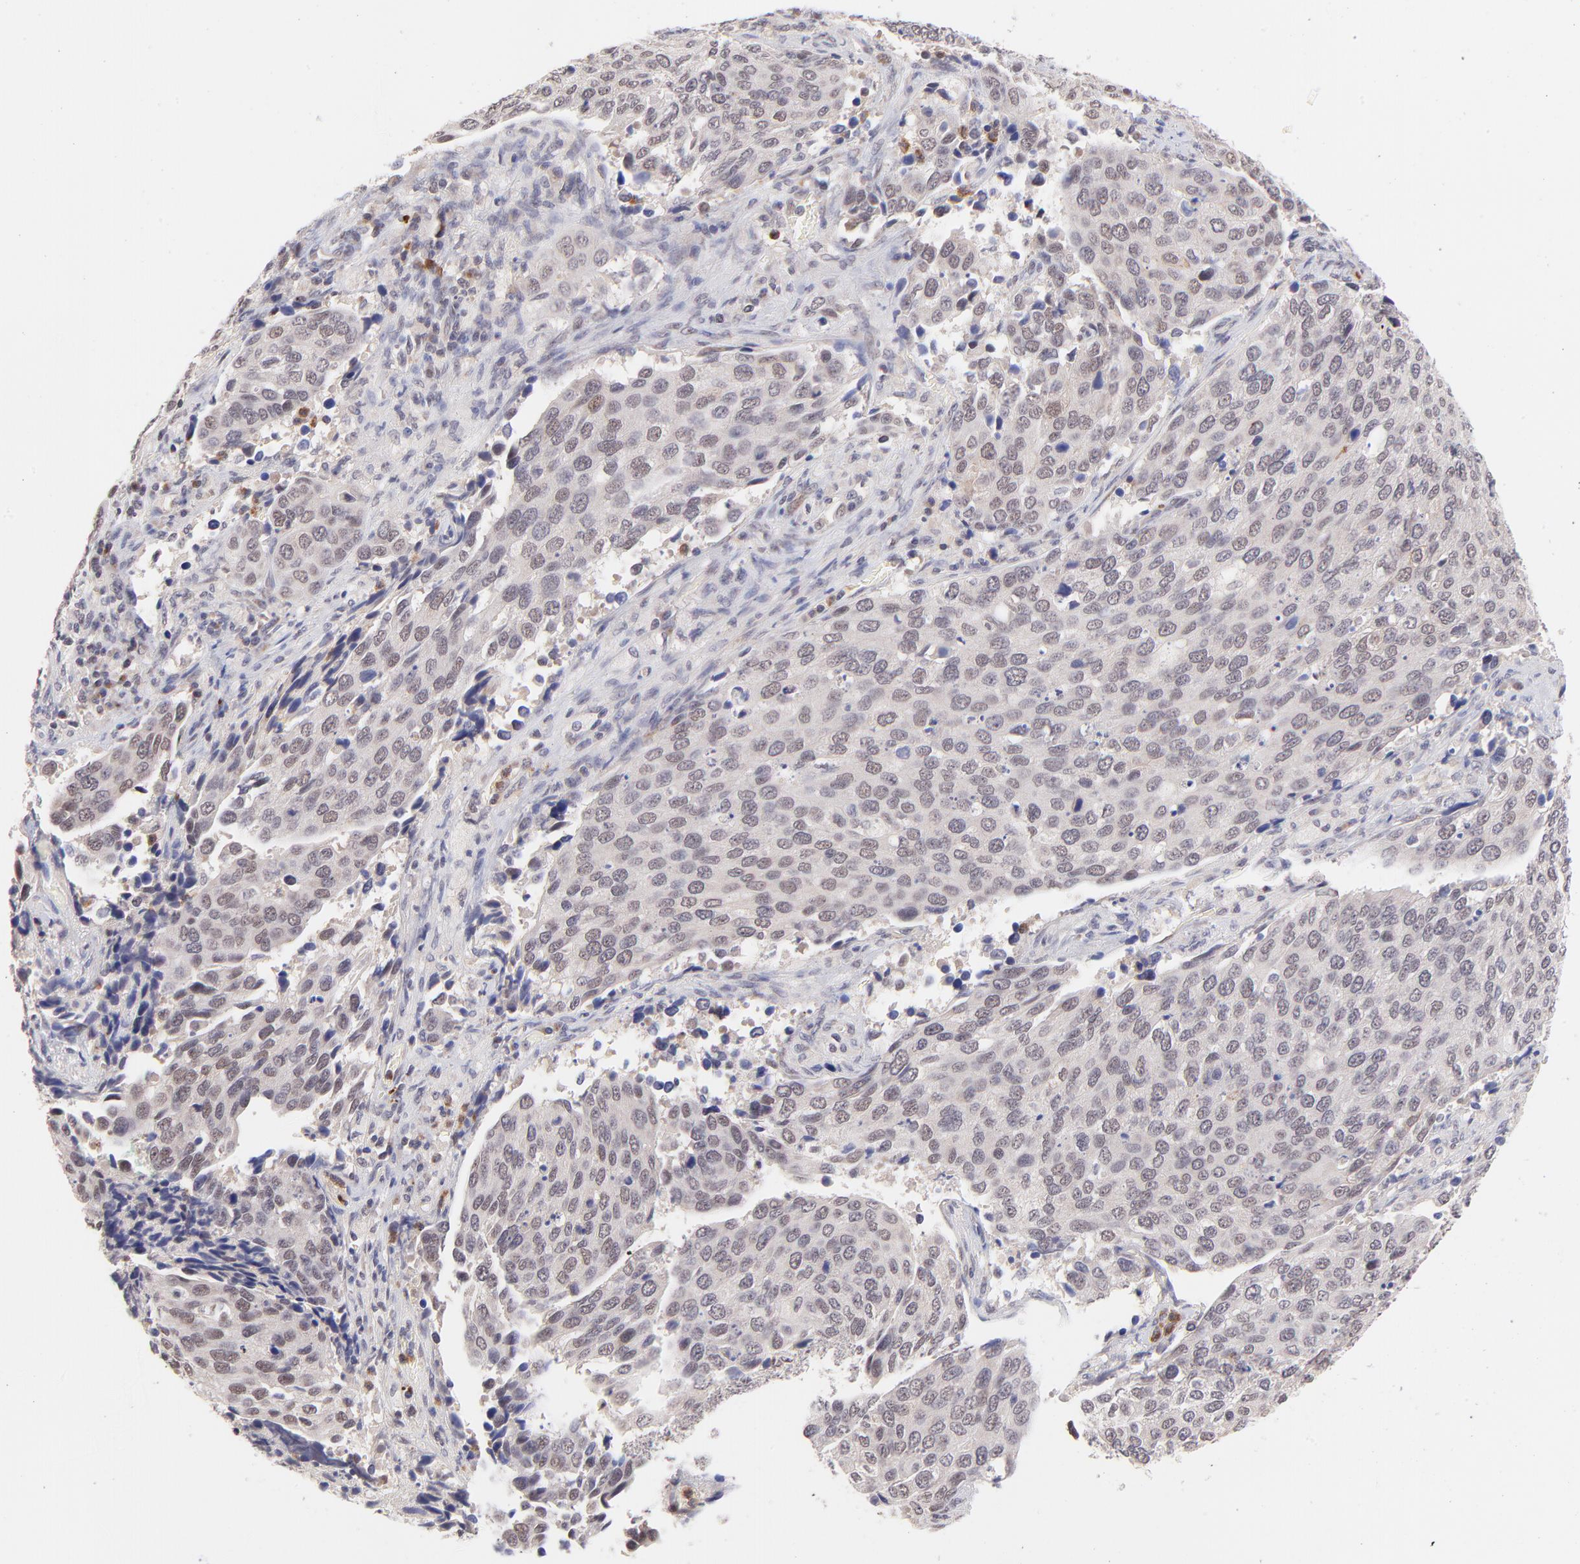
{"staining": {"intensity": "weak", "quantity": "25%-75%", "location": "nuclear"}, "tissue": "cervical cancer", "cell_type": "Tumor cells", "image_type": "cancer", "snomed": [{"axis": "morphology", "description": "Squamous cell carcinoma, NOS"}, {"axis": "topography", "description": "Cervix"}], "caption": "Human cervical squamous cell carcinoma stained with a brown dye exhibits weak nuclear positive staining in about 25%-75% of tumor cells.", "gene": "MED12", "patient": {"sex": "female", "age": 54}}